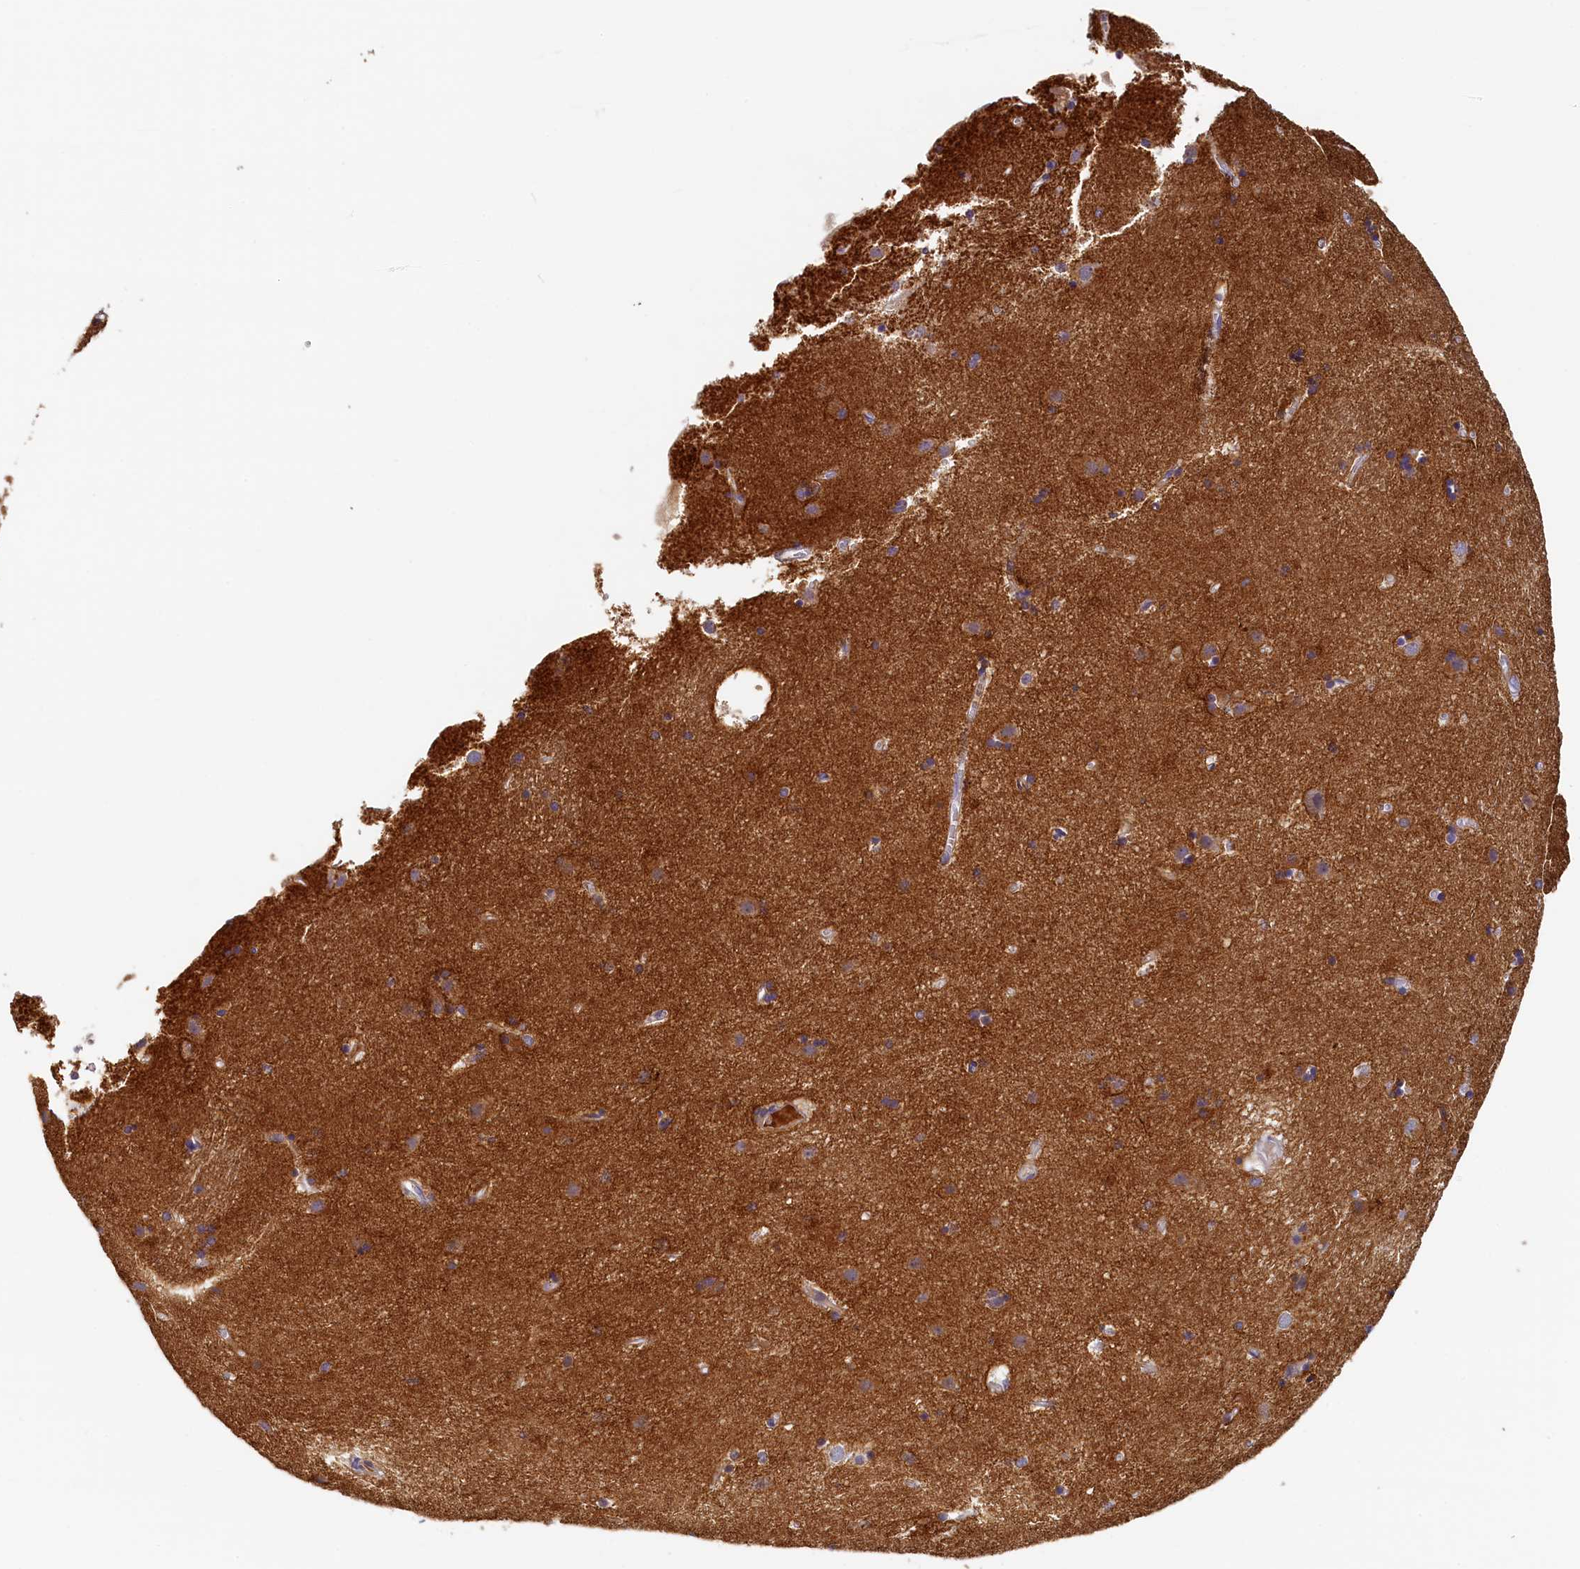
{"staining": {"intensity": "negative", "quantity": "none", "location": "none"}, "tissue": "caudate", "cell_type": "Glial cells", "image_type": "normal", "snomed": [{"axis": "morphology", "description": "Normal tissue, NOS"}, {"axis": "topography", "description": "Lateral ventricle wall"}], "caption": "A histopathology image of caudate stained for a protein displays no brown staining in glial cells.", "gene": "DTD1", "patient": {"sex": "male", "age": 70}}